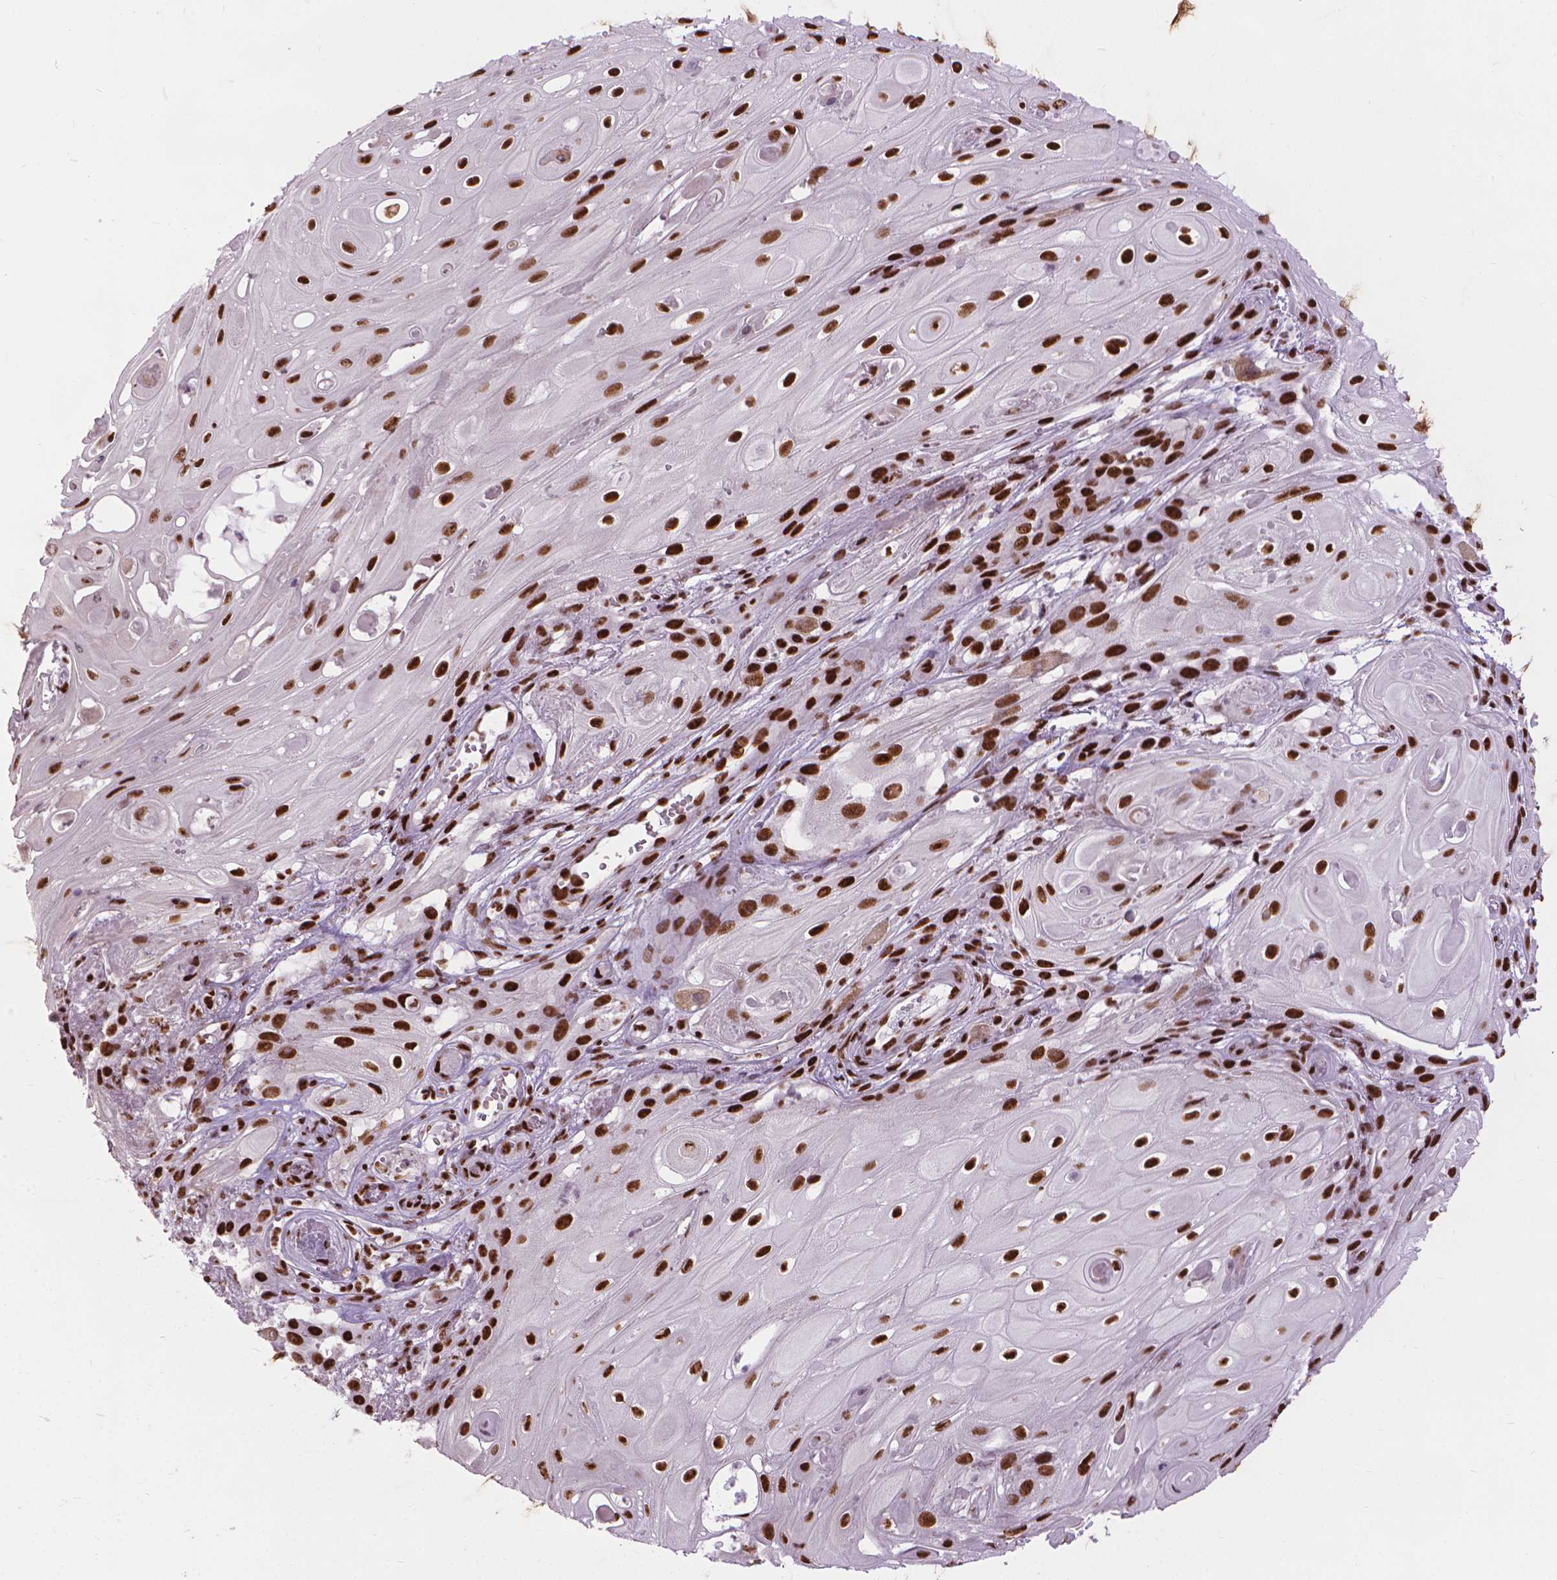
{"staining": {"intensity": "strong", "quantity": ">75%", "location": "nuclear"}, "tissue": "skin cancer", "cell_type": "Tumor cells", "image_type": "cancer", "snomed": [{"axis": "morphology", "description": "Squamous cell carcinoma, NOS"}, {"axis": "topography", "description": "Skin"}], "caption": "Protein expression analysis of skin squamous cell carcinoma exhibits strong nuclear positivity in about >75% of tumor cells.", "gene": "AKAP8", "patient": {"sex": "male", "age": 62}}